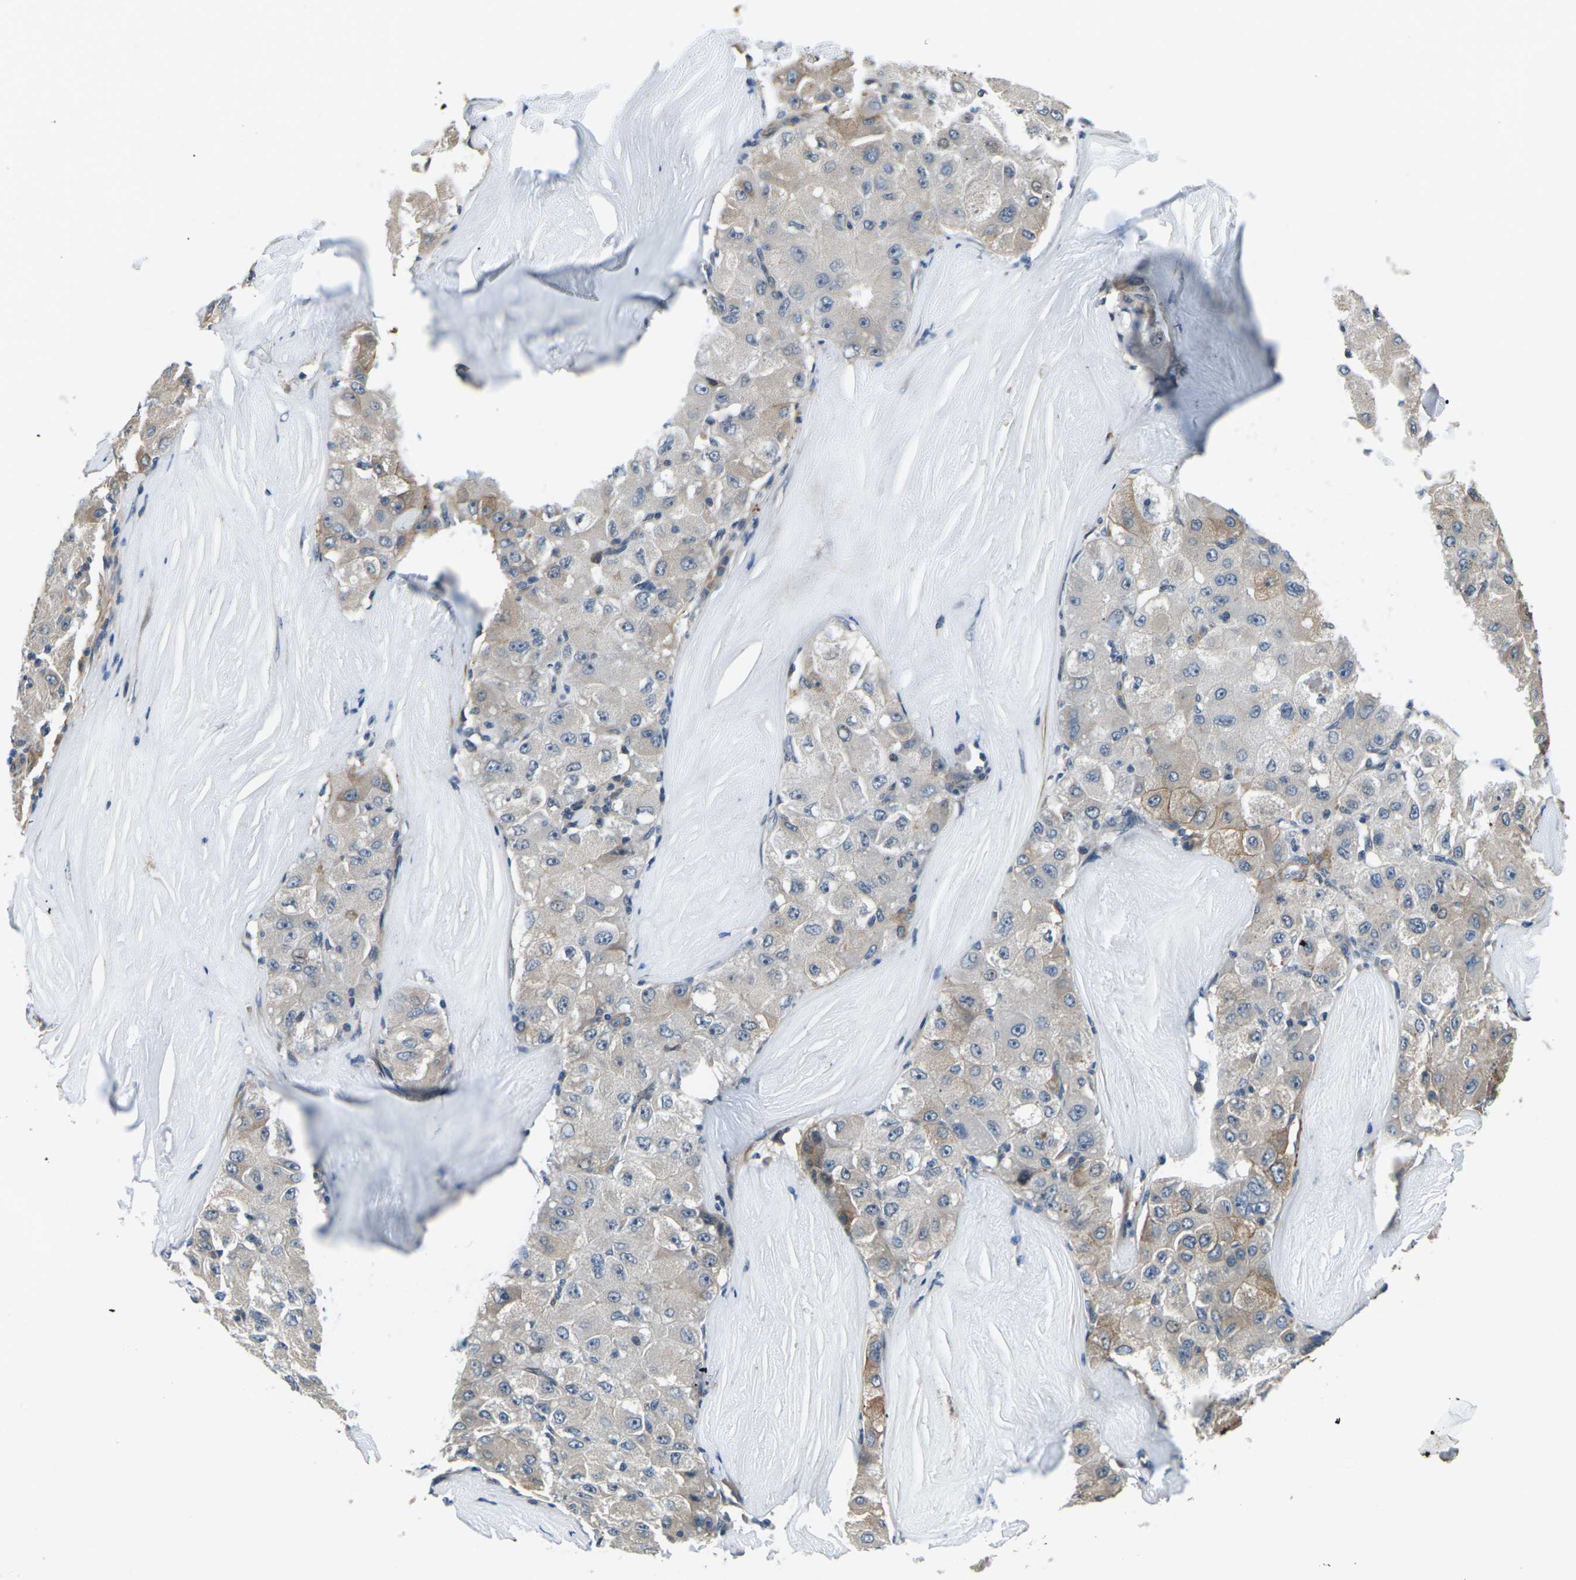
{"staining": {"intensity": "strong", "quantity": ">75%", "location": "cytoplasmic/membranous"}, "tissue": "liver cancer", "cell_type": "Tumor cells", "image_type": "cancer", "snomed": [{"axis": "morphology", "description": "Carcinoma, Hepatocellular, NOS"}, {"axis": "topography", "description": "Liver"}], "caption": "Liver cancer tissue exhibits strong cytoplasmic/membranous positivity in about >75% of tumor cells Immunohistochemistry stains the protein of interest in brown and the nuclei are stained blue.", "gene": "SLC13A3", "patient": {"sex": "male", "age": 80}}